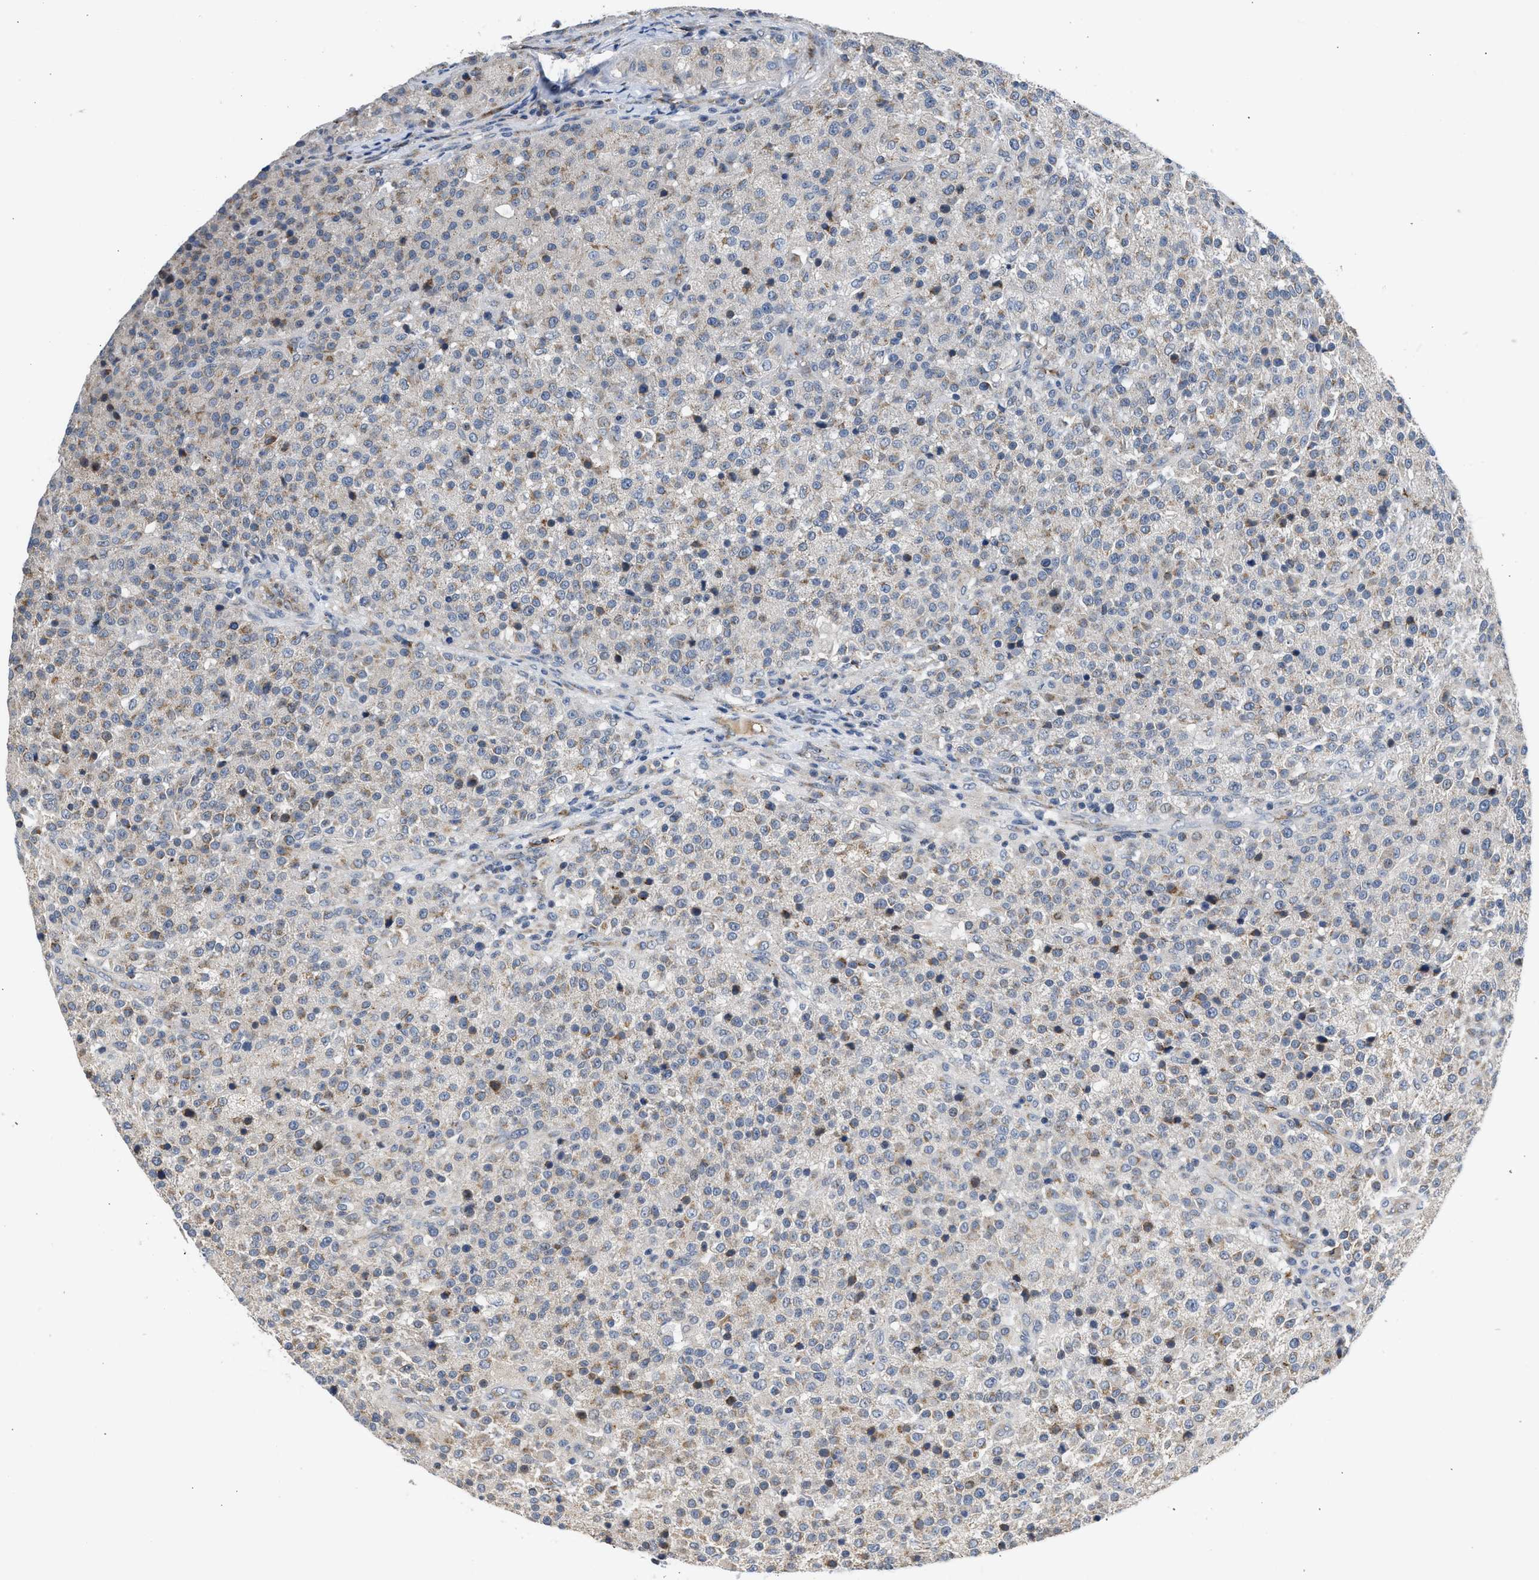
{"staining": {"intensity": "weak", "quantity": "<25%", "location": "cytoplasmic/membranous"}, "tissue": "testis cancer", "cell_type": "Tumor cells", "image_type": "cancer", "snomed": [{"axis": "morphology", "description": "Seminoma, NOS"}, {"axis": "topography", "description": "Testis"}], "caption": "Protein analysis of seminoma (testis) reveals no significant expression in tumor cells. (DAB (3,3'-diaminobenzidine) immunohistochemistry with hematoxylin counter stain).", "gene": "PIM1", "patient": {"sex": "male", "age": 59}}